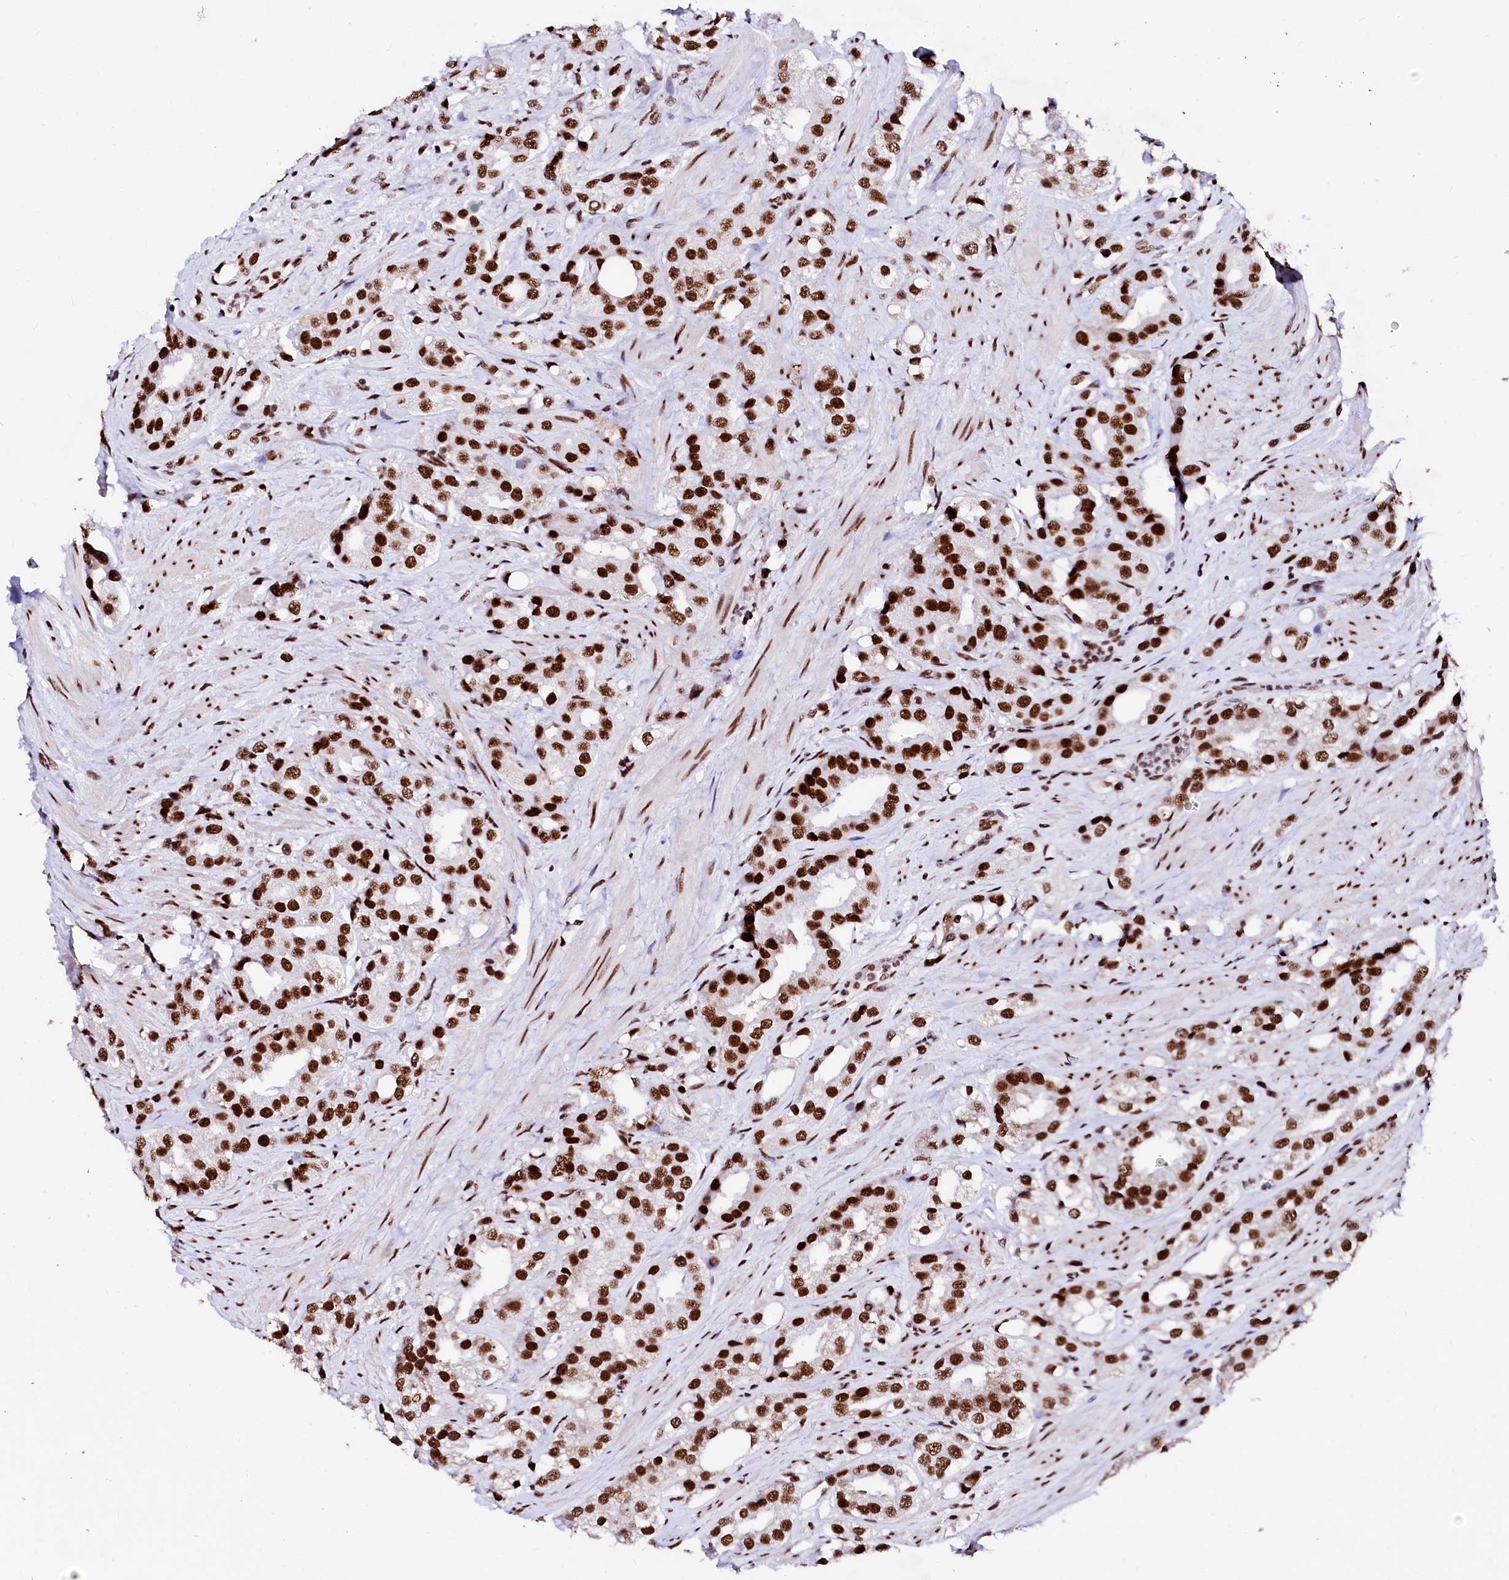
{"staining": {"intensity": "strong", "quantity": ">75%", "location": "nuclear"}, "tissue": "prostate cancer", "cell_type": "Tumor cells", "image_type": "cancer", "snomed": [{"axis": "morphology", "description": "Adenocarcinoma, NOS"}, {"axis": "topography", "description": "Prostate"}], "caption": "Brown immunohistochemical staining in prostate cancer (adenocarcinoma) displays strong nuclear expression in about >75% of tumor cells. (IHC, brightfield microscopy, high magnification).", "gene": "CPSF6", "patient": {"sex": "male", "age": 79}}